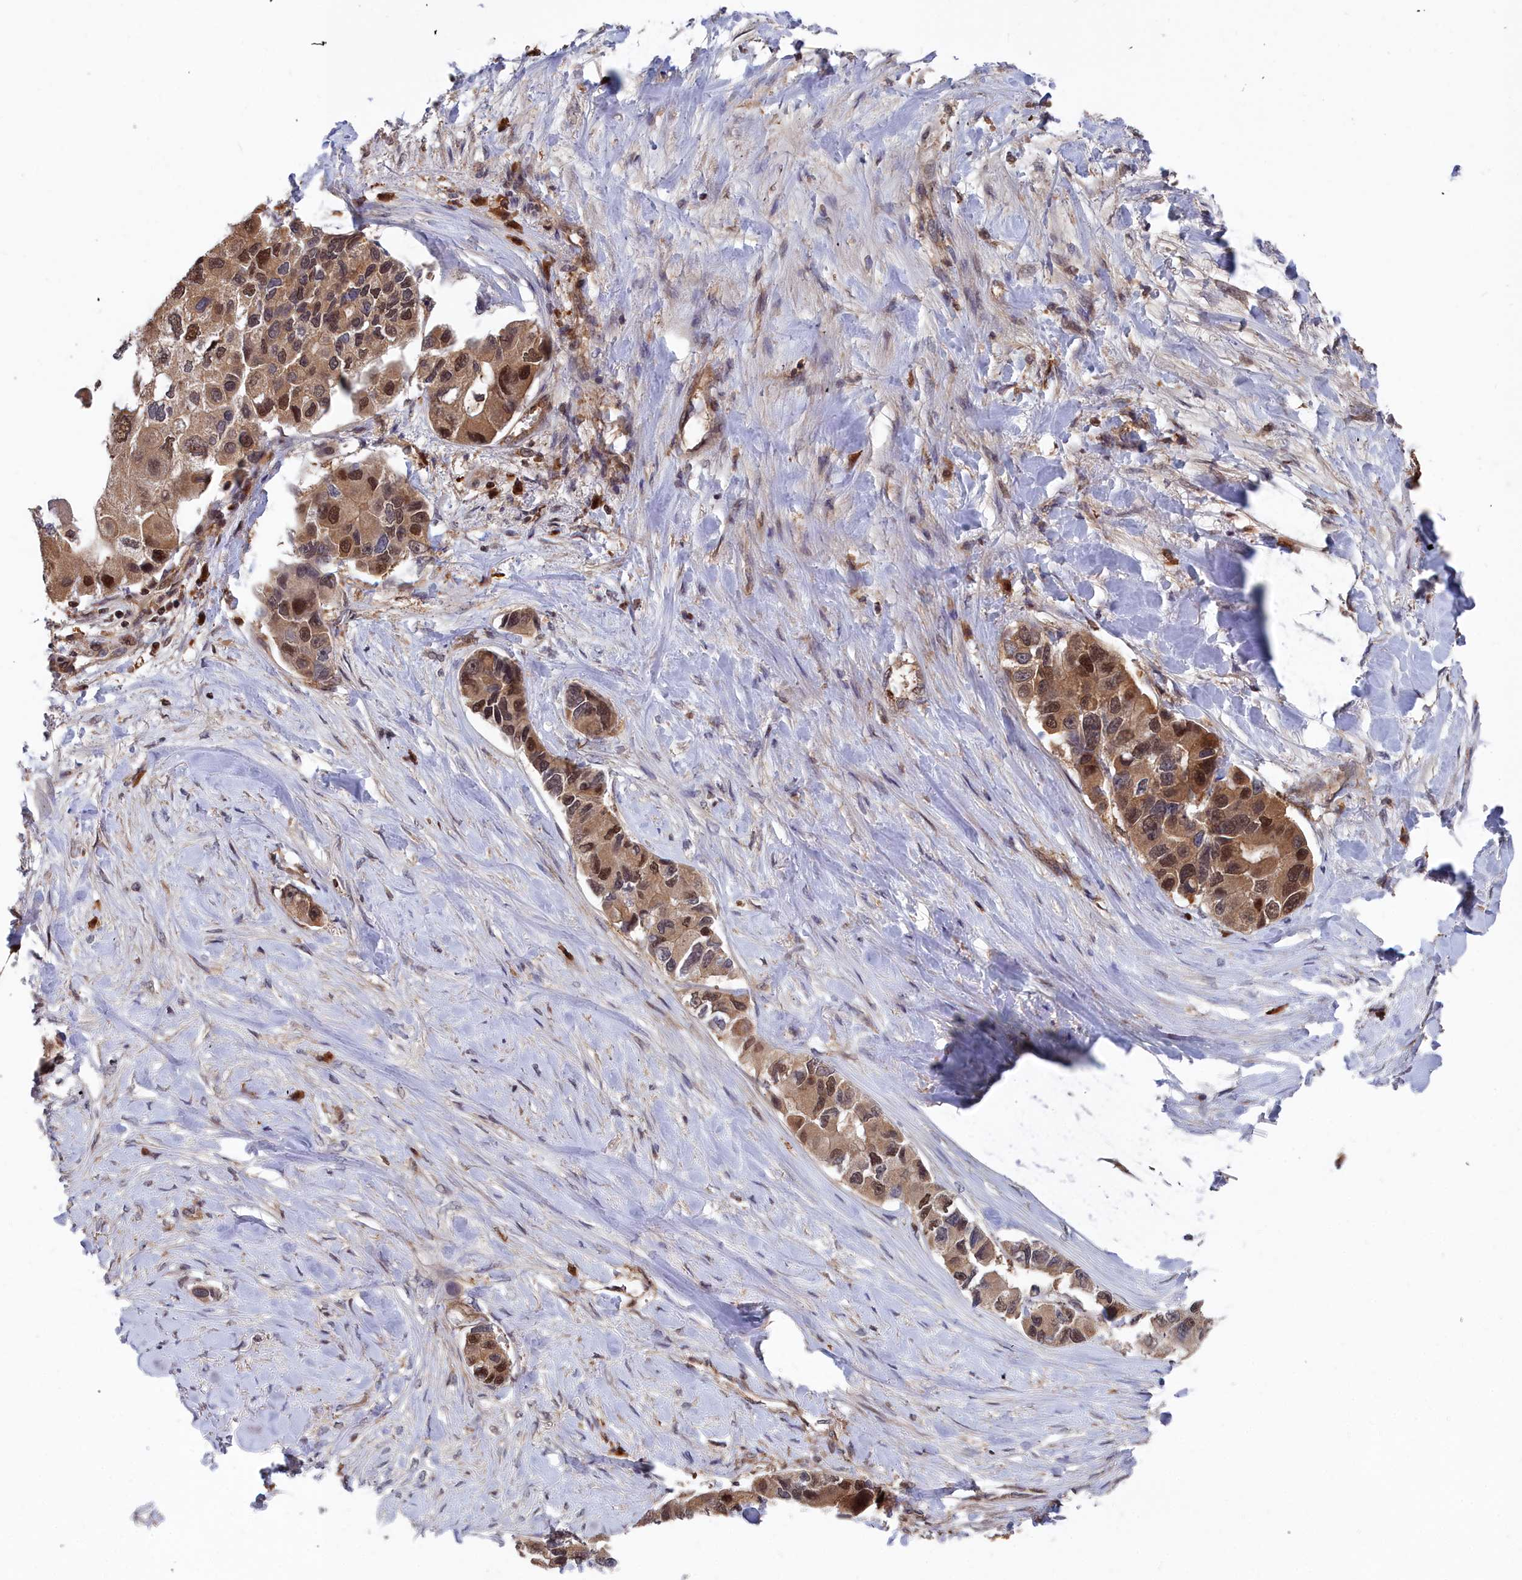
{"staining": {"intensity": "moderate", "quantity": ">75%", "location": "cytoplasmic/membranous,nuclear"}, "tissue": "lung cancer", "cell_type": "Tumor cells", "image_type": "cancer", "snomed": [{"axis": "morphology", "description": "Adenocarcinoma, NOS"}, {"axis": "topography", "description": "Lung"}], "caption": "This is a histology image of immunohistochemistry staining of adenocarcinoma (lung), which shows moderate positivity in the cytoplasmic/membranous and nuclear of tumor cells.", "gene": "GFRA2", "patient": {"sex": "female", "age": 54}}